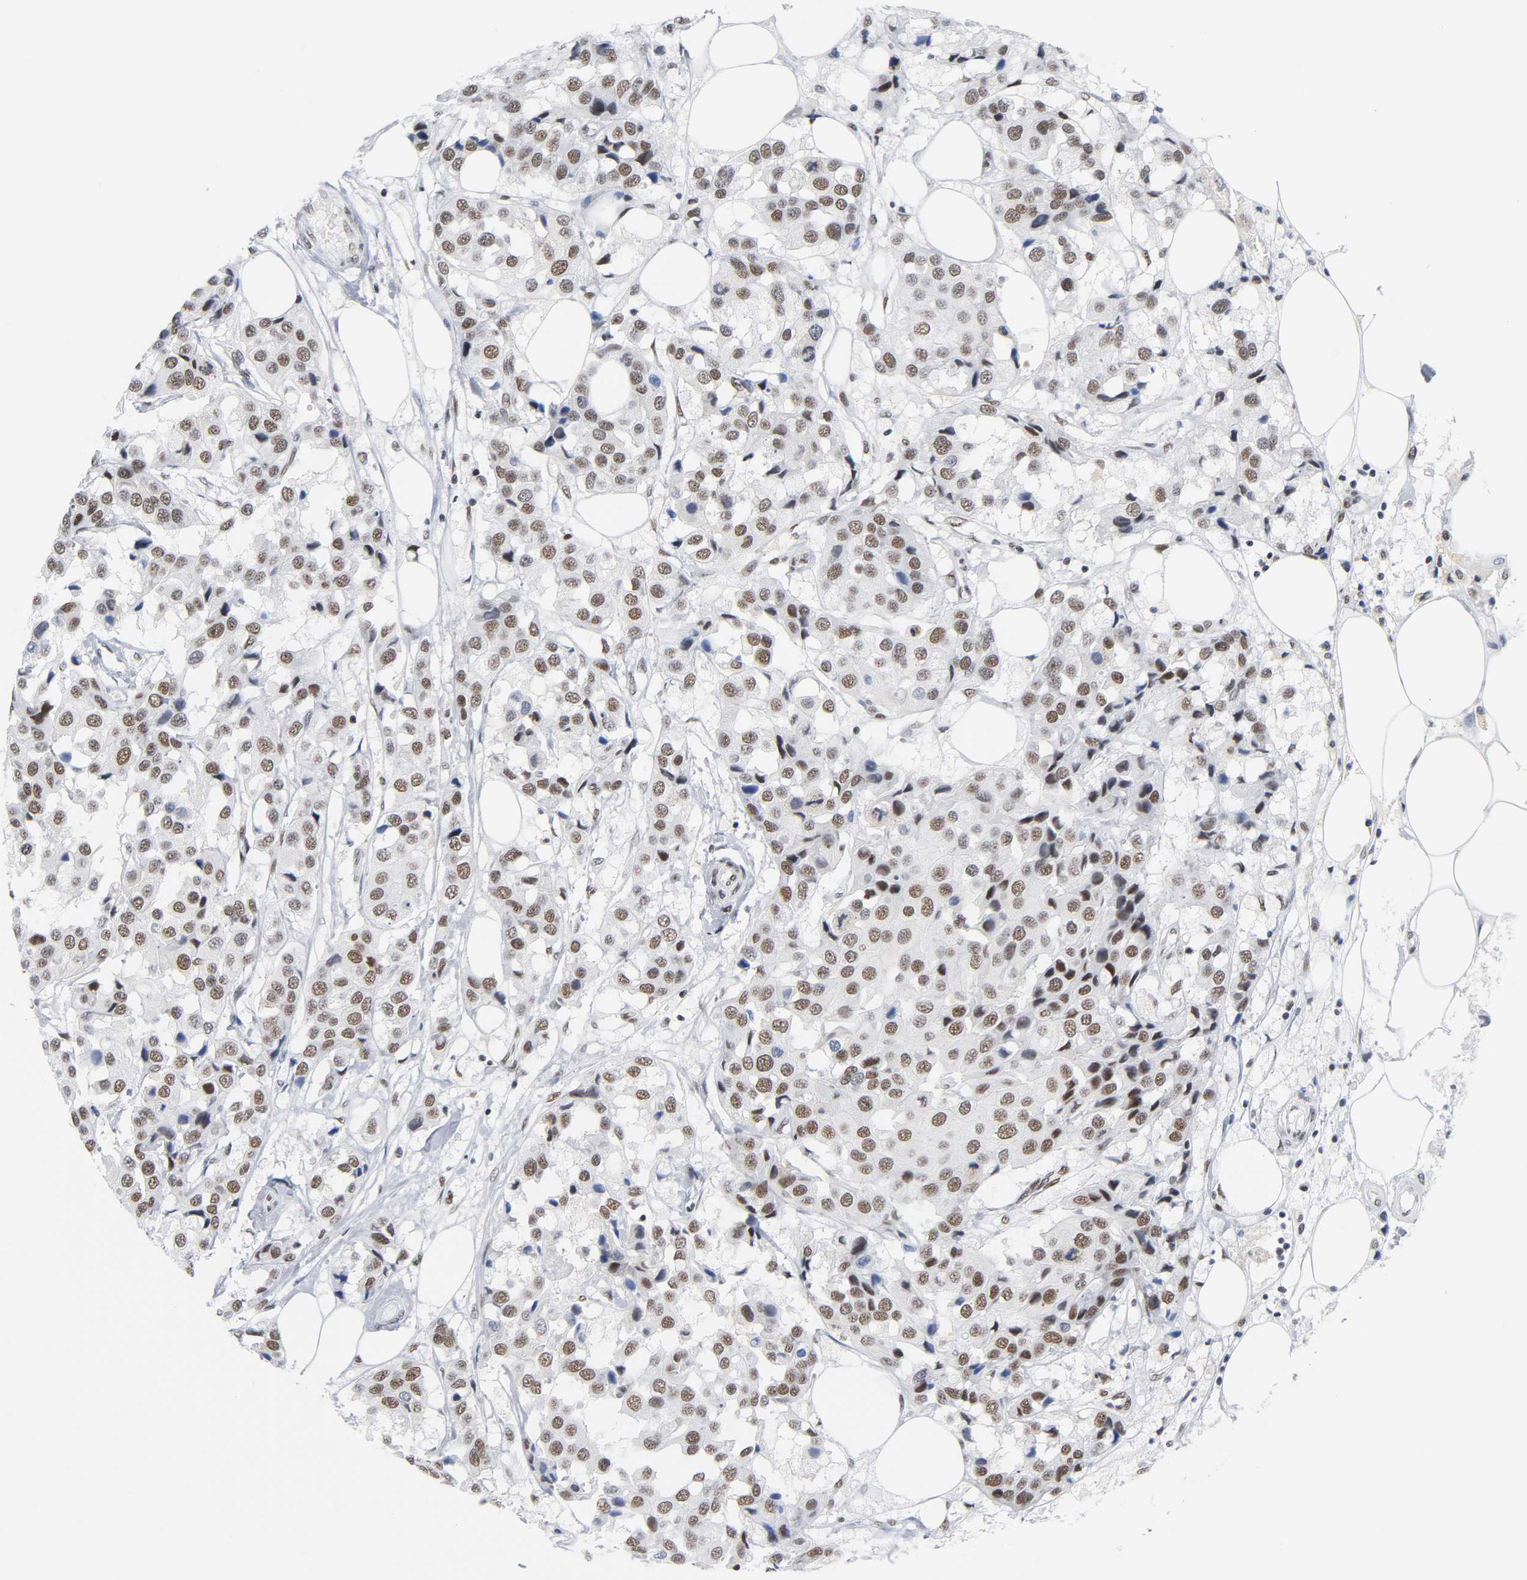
{"staining": {"intensity": "moderate", "quantity": ">75%", "location": "nuclear"}, "tissue": "breast cancer", "cell_type": "Tumor cells", "image_type": "cancer", "snomed": [{"axis": "morphology", "description": "Duct carcinoma"}, {"axis": "topography", "description": "Breast"}], "caption": "Breast cancer (intraductal carcinoma) stained for a protein (brown) displays moderate nuclear positive staining in about >75% of tumor cells.", "gene": "CSTF2", "patient": {"sex": "female", "age": 80}}